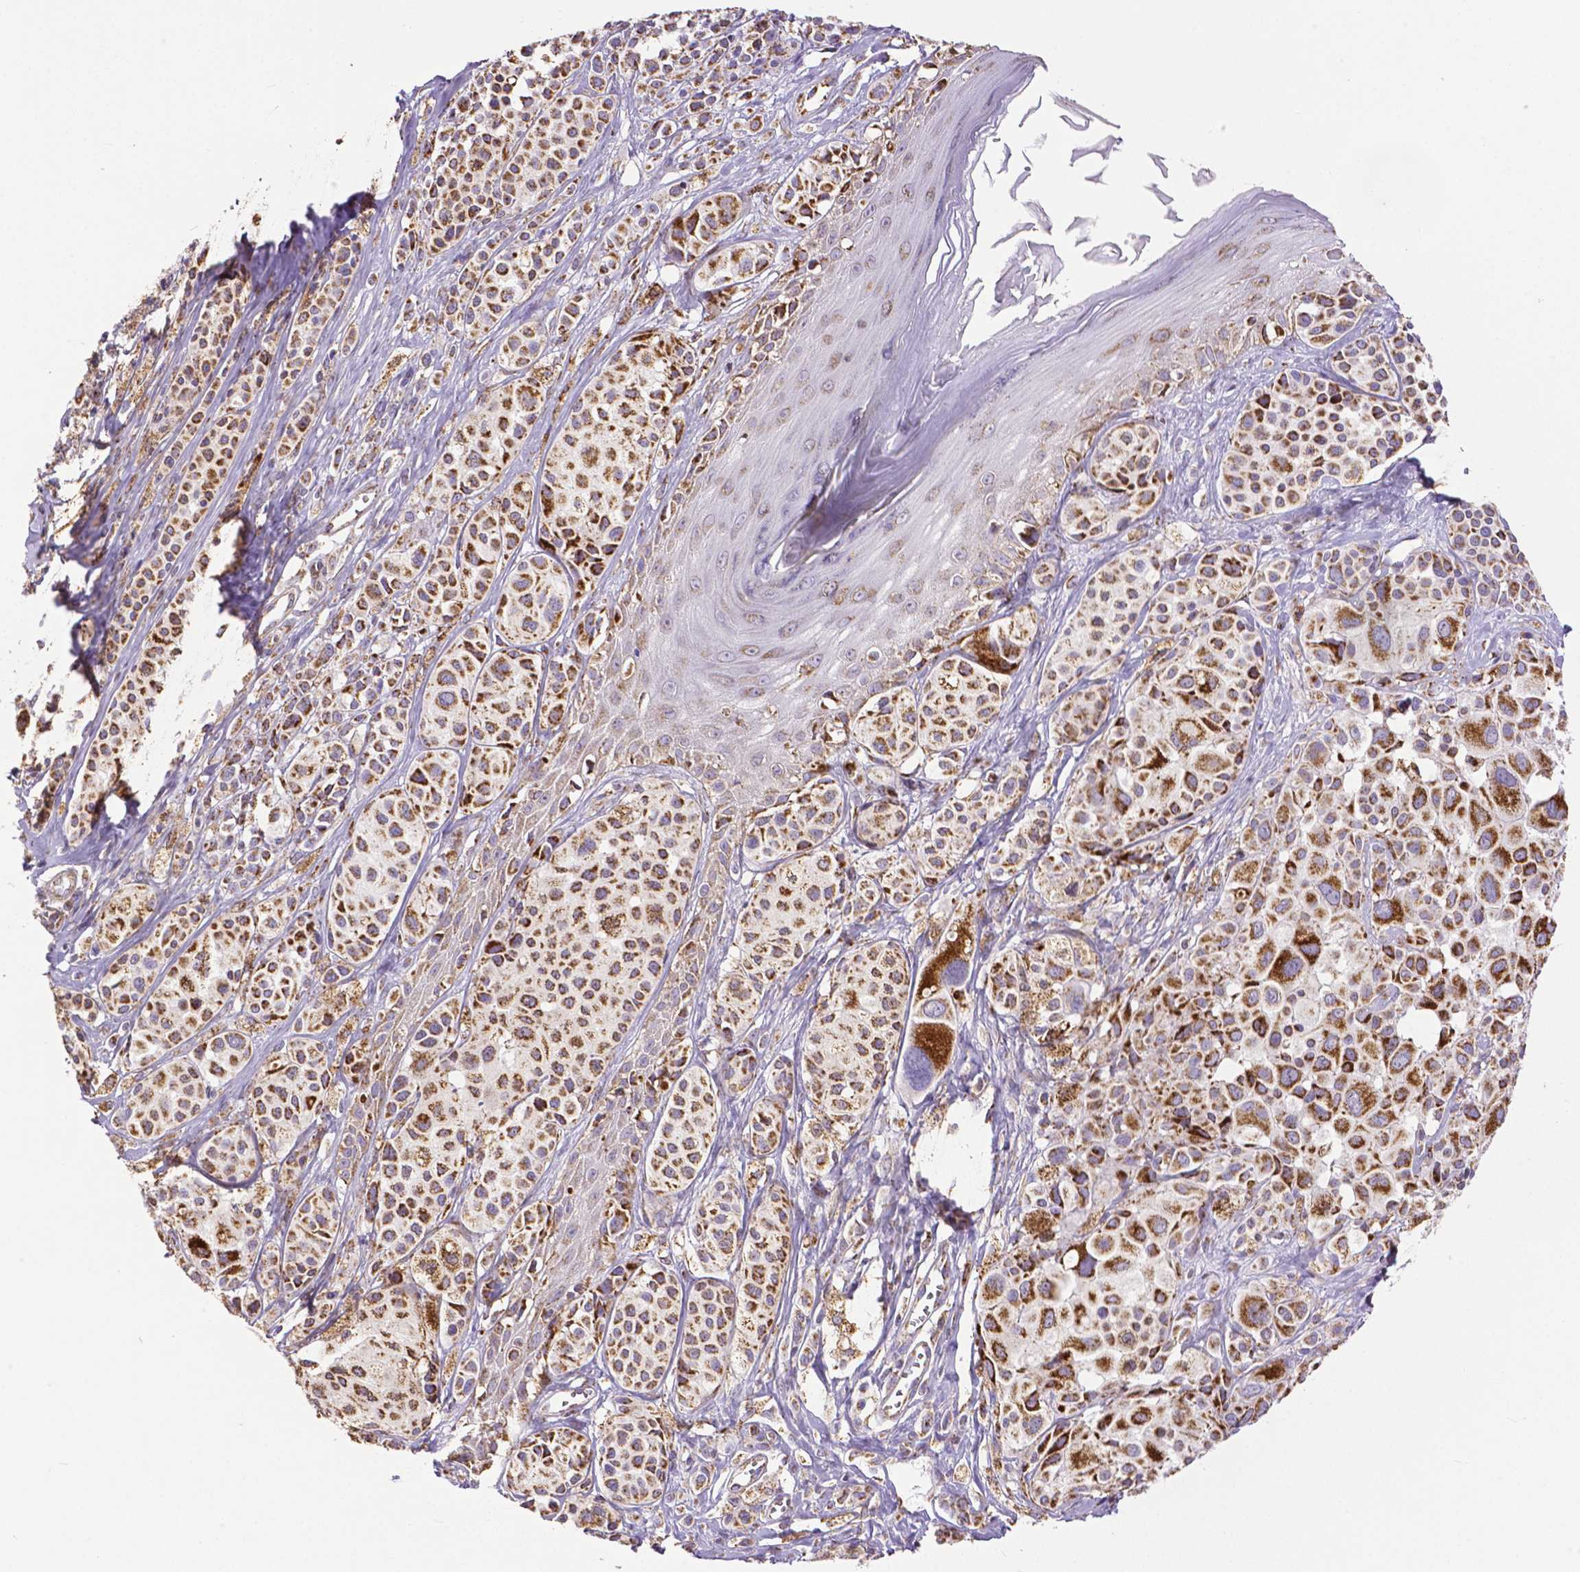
{"staining": {"intensity": "strong", "quantity": ">75%", "location": "cytoplasmic/membranous"}, "tissue": "melanoma", "cell_type": "Tumor cells", "image_type": "cancer", "snomed": [{"axis": "morphology", "description": "Malignant melanoma, NOS"}, {"axis": "topography", "description": "Skin"}], "caption": "The immunohistochemical stain labels strong cytoplasmic/membranous staining in tumor cells of melanoma tissue.", "gene": "MACC1", "patient": {"sex": "male", "age": 77}}